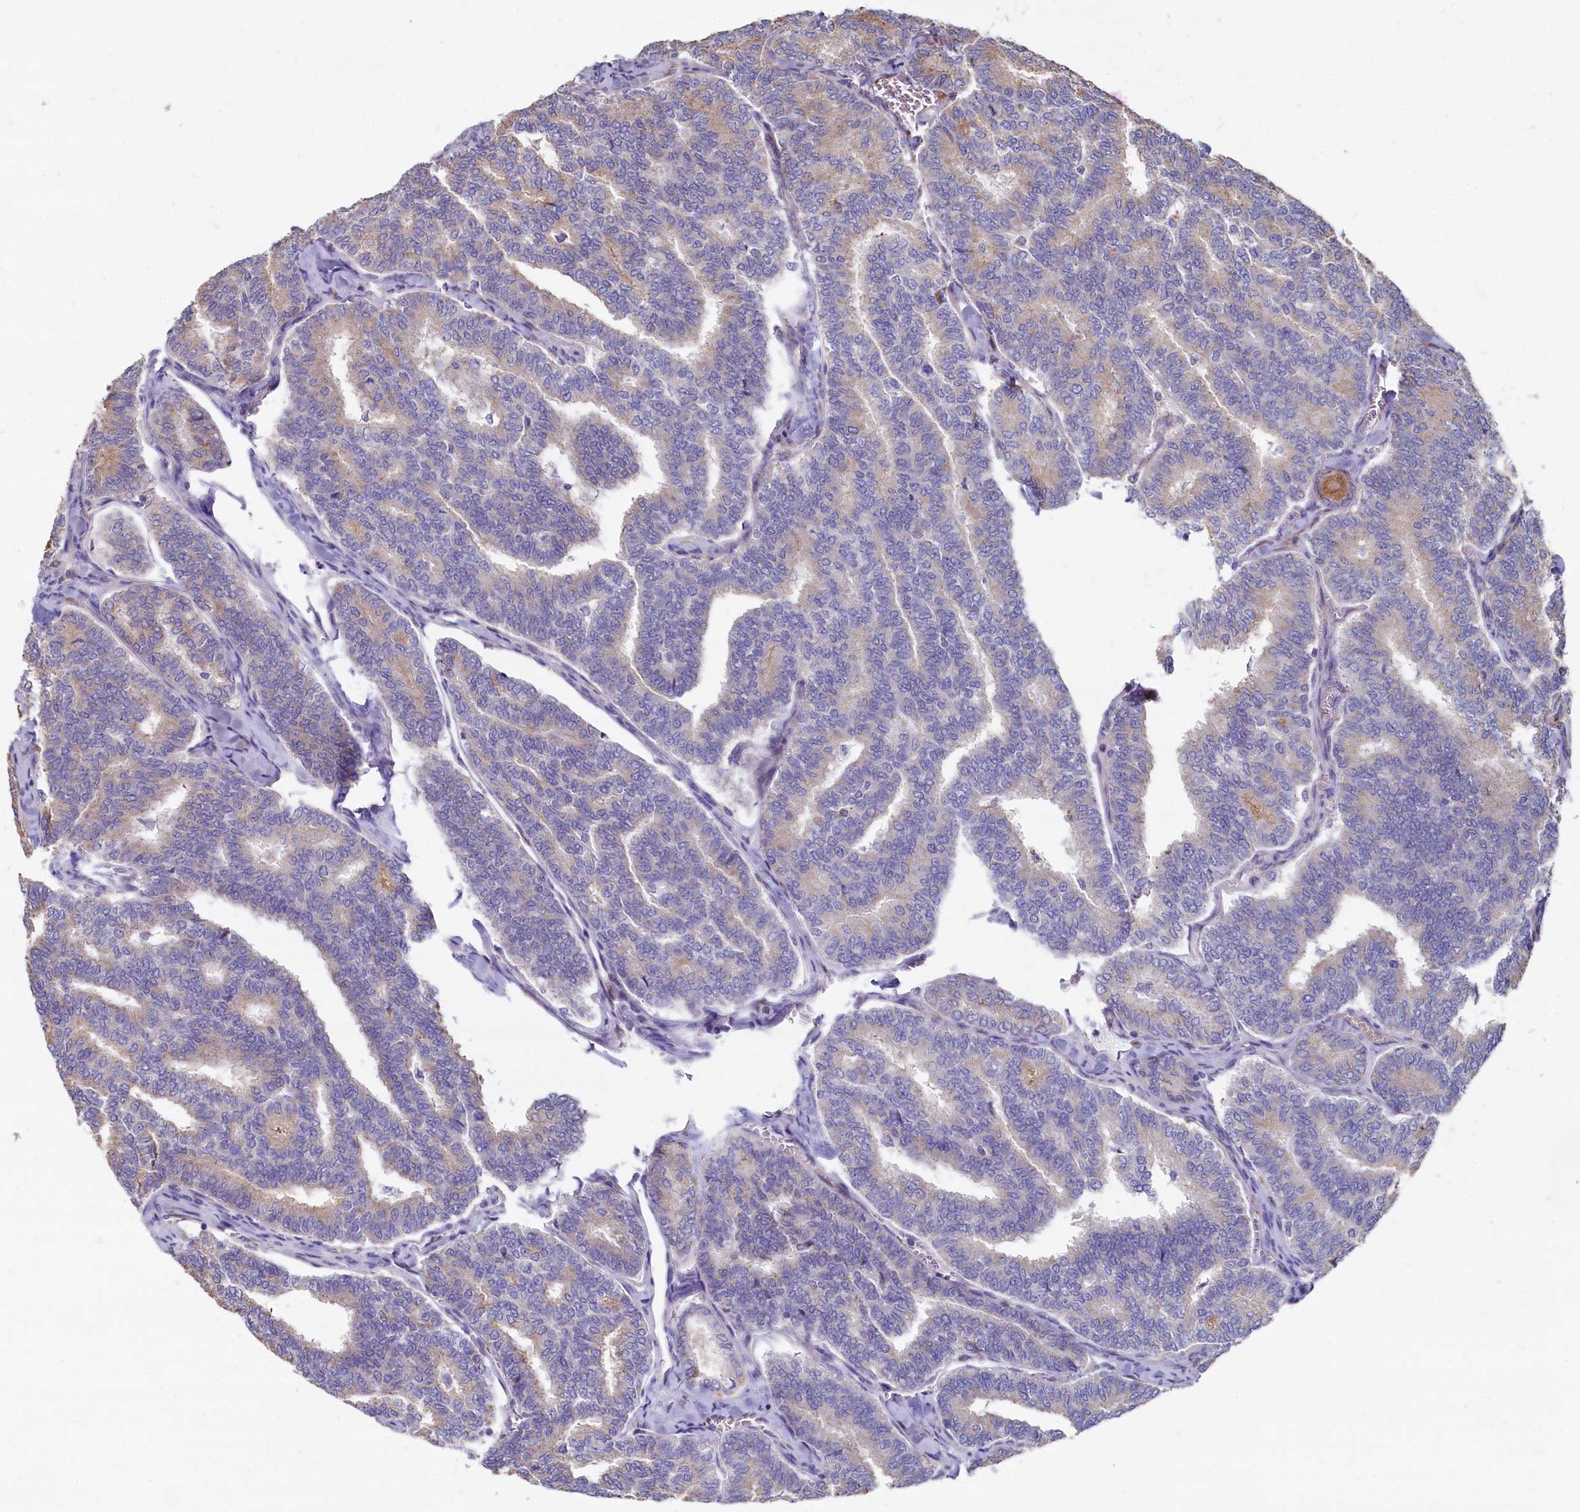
{"staining": {"intensity": "weak", "quantity": "25%-75%", "location": "cytoplasmic/membranous"}, "tissue": "thyroid cancer", "cell_type": "Tumor cells", "image_type": "cancer", "snomed": [{"axis": "morphology", "description": "Papillary adenocarcinoma, NOS"}, {"axis": "topography", "description": "Thyroid gland"}], "caption": "Human thyroid papillary adenocarcinoma stained with a protein marker displays weak staining in tumor cells.", "gene": "ASXL3", "patient": {"sex": "female", "age": 35}}